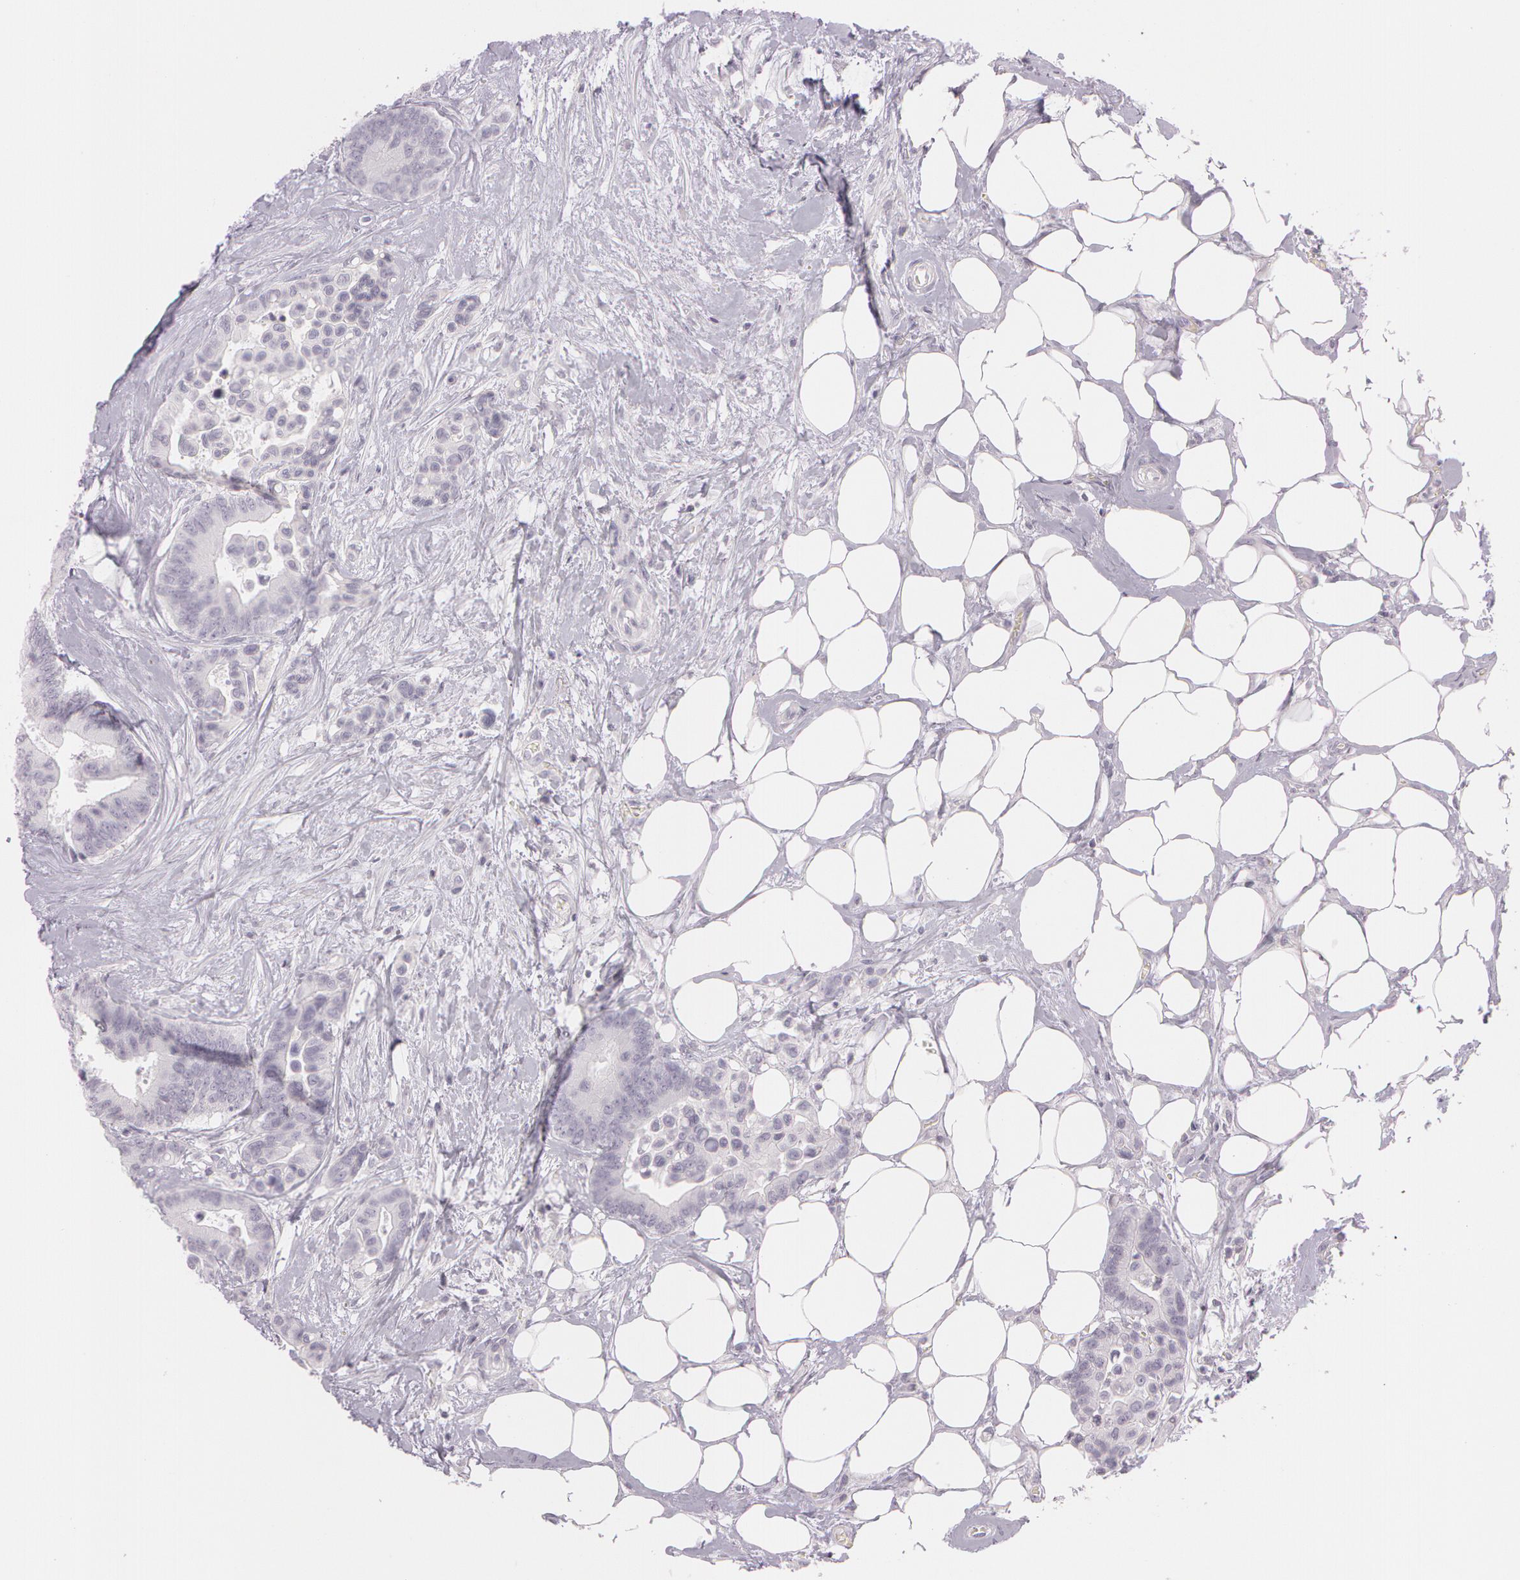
{"staining": {"intensity": "negative", "quantity": "none", "location": "none"}, "tissue": "colorectal cancer", "cell_type": "Tumor cells", "image_type": "cancer", "snomed": [{"axis": "morphology", "description": "Adenocarcinoma, NOS"}, {"axis": "topography", "description": "Colon"}], "caption": "Protein analysis of adenocarcinoma (colorectal) shows no significant expression in tumor cells.", "gene": "OTC", "patient": {"sex": "male", "age": 82}}